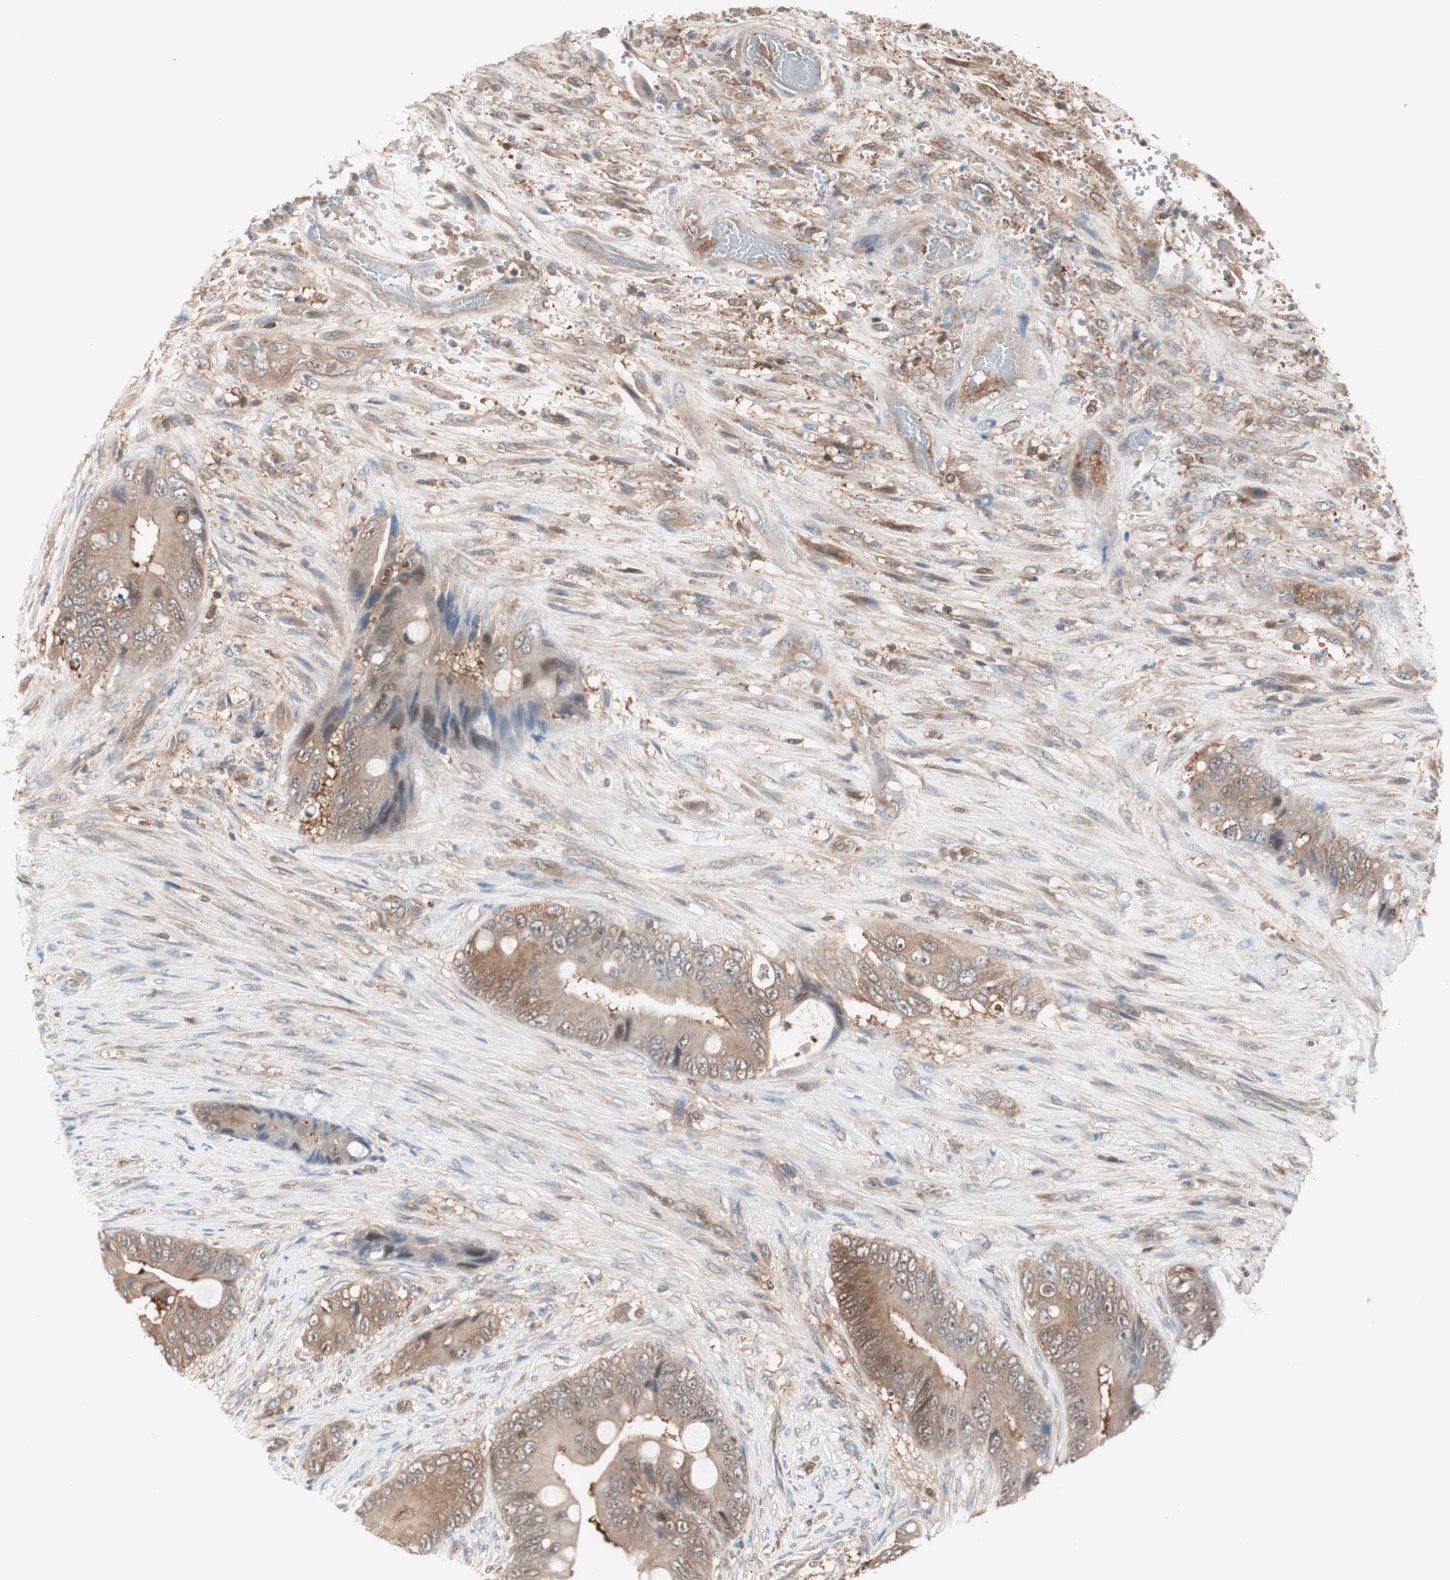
{"staining": {"intensity": "moderate", "quantity": ">75%", "location": "cytoplasmic/membranous"}, "tissue": "colorectal cancer", "cell_type": "Tumor cells", "image_type": "cancer", "snomed": [{"axis": "morphology", "description": "Adenocarcinoma, NOS"}, {"axis": "topography", "description": "Rectum"}], "caption": "Protein positivity by immunohistochemistry (IHC) reveals moderate cytoplasmic/membranous expression in about >75% of tumor cells in colorectal adenocarcinoma.", "gene": "GALT", "patient": {"sex": "female", "age": 77}}